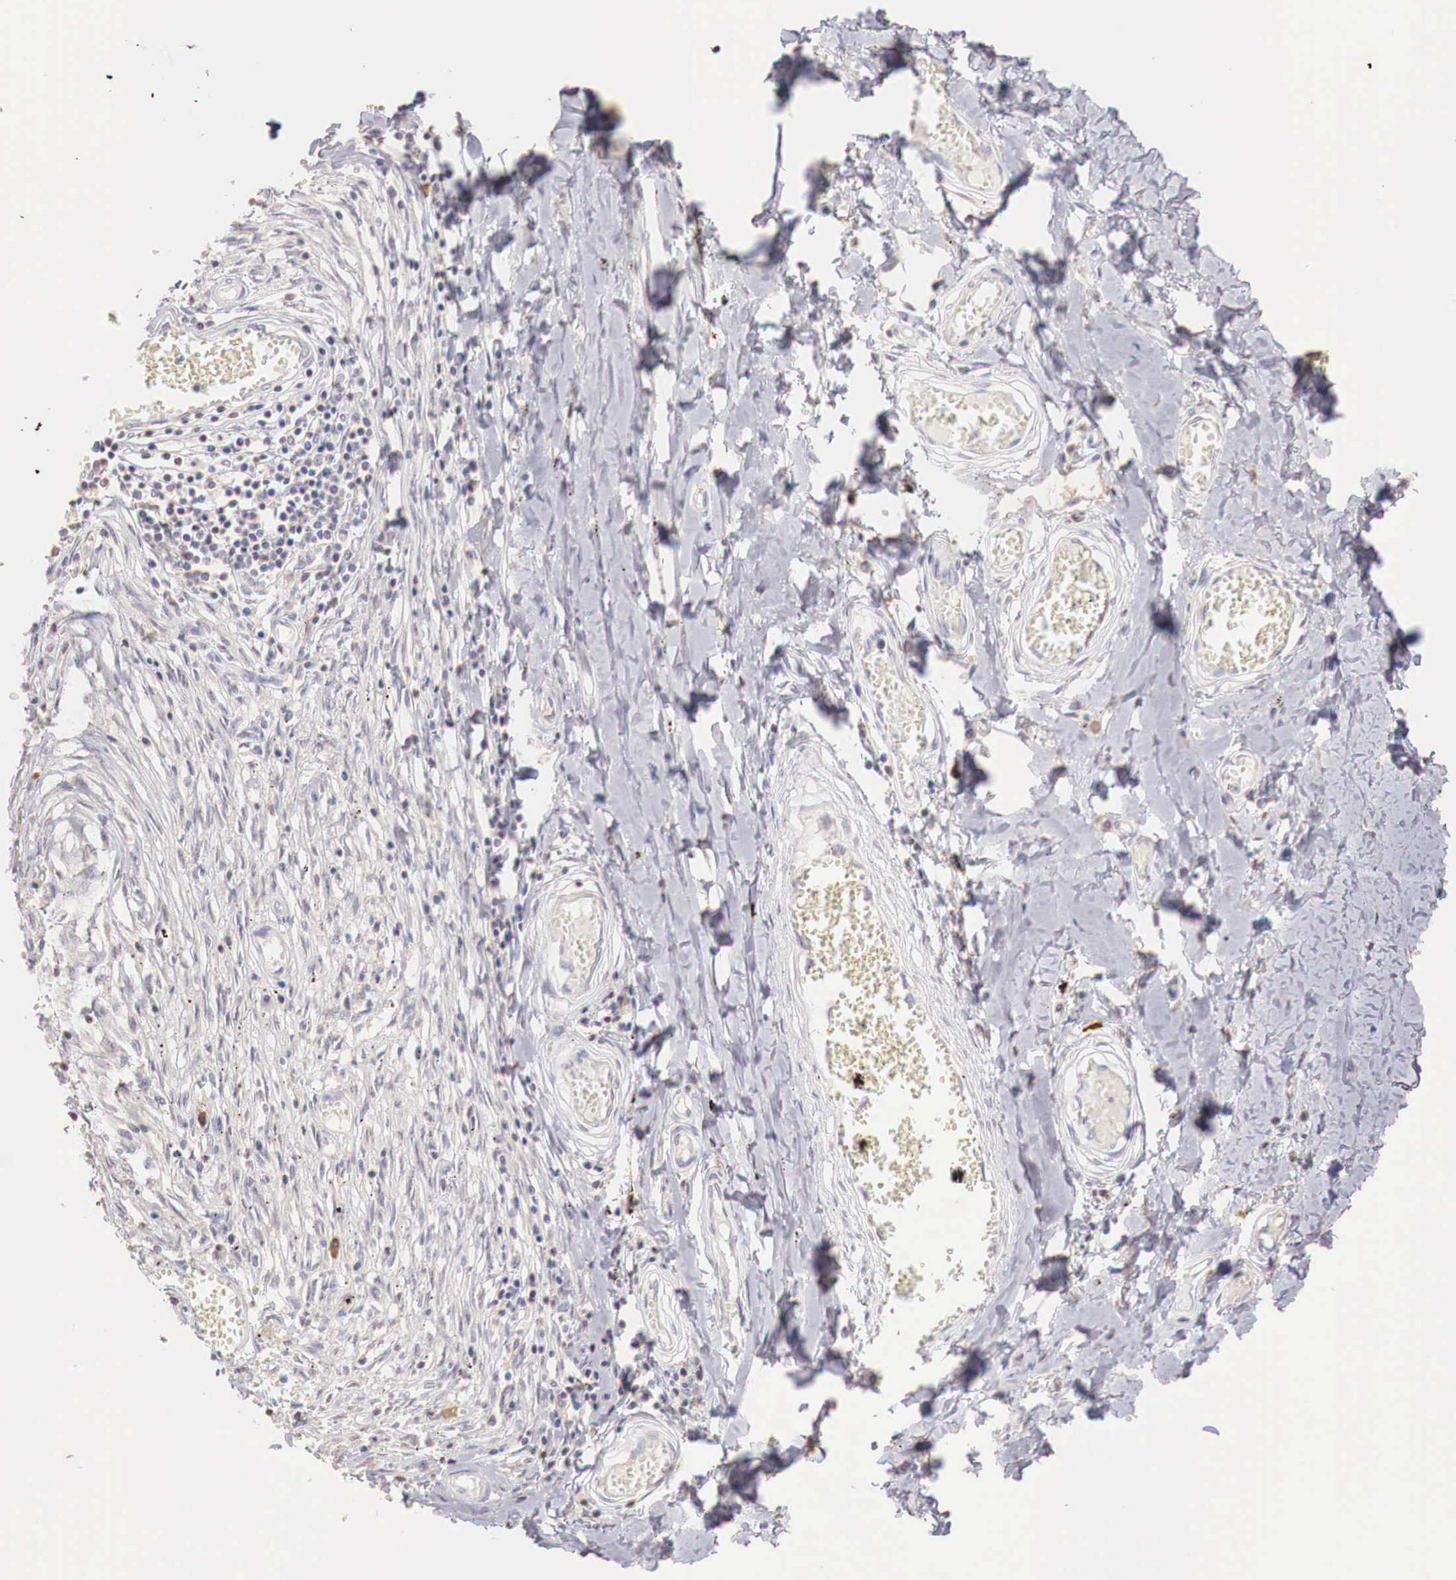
{"staining": {"intensity": "weak", "quantity": "<25%", "location": "cytoplasmic/membranous"}, "tissue": "adipose tissue", "cell_type": "Adipocytes", "image_type": "normal", "snomed": [{"axis": "morphology", "description": "Normal tissue, NOS"}, {"axis": "morphology", "description": "Sarcoma, NOS"}, {"axis": "topography", "description": "Skin"}, {"axis": "topography", "description": "Soft tissue"}], "caption": "This is a micrograph of immunohistochemistry (IHC) staining of unremarkable adipose tissue, which shows no positivity in adipocytes.", "gene": "XPNPEP2", "patient": {"sex": "female", "age": 51}}